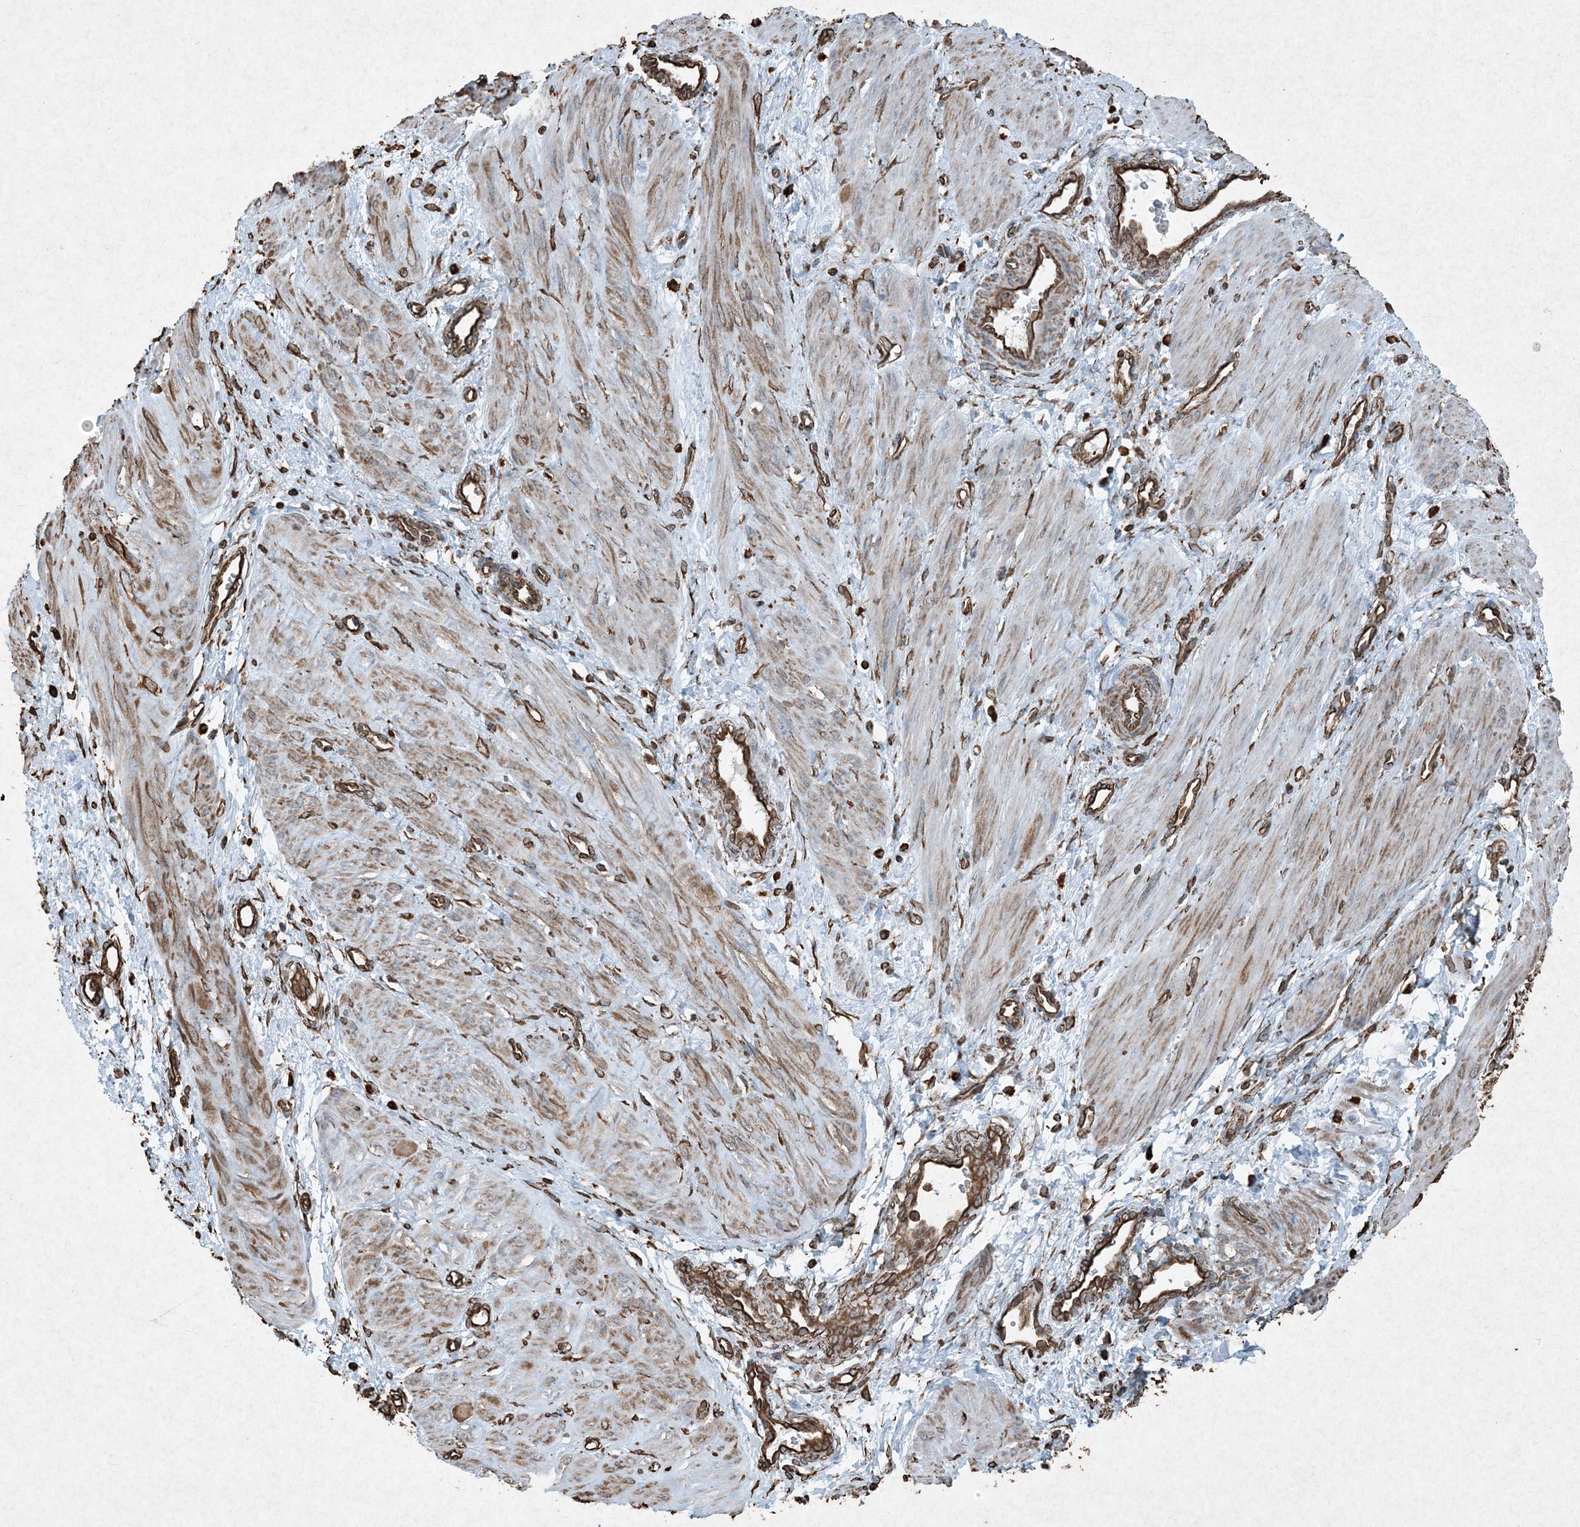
{"staining": {"intensity": "moderate", "quantity": "25%-75%", "location": "cytoplasmic/membranous"}, "tissue": "smooth muscle", "cell_type": "Smooth muscle cells", "image_type": "normal", "snomed": [{"axis": "morphology", "description": "Normal tissue, NOS"}, {"axis": "topography", "description": "Endometrium"}], "caption": "Immunohistochemistry (DAB) staining of benign human smooth muscle demonstrates moderate cytoplasmic/membranous protein positivity in approximately 25%-75% of smooth muscle cells.", "gene": "RYK", "patient": {"sex": "female", "age": 33}}